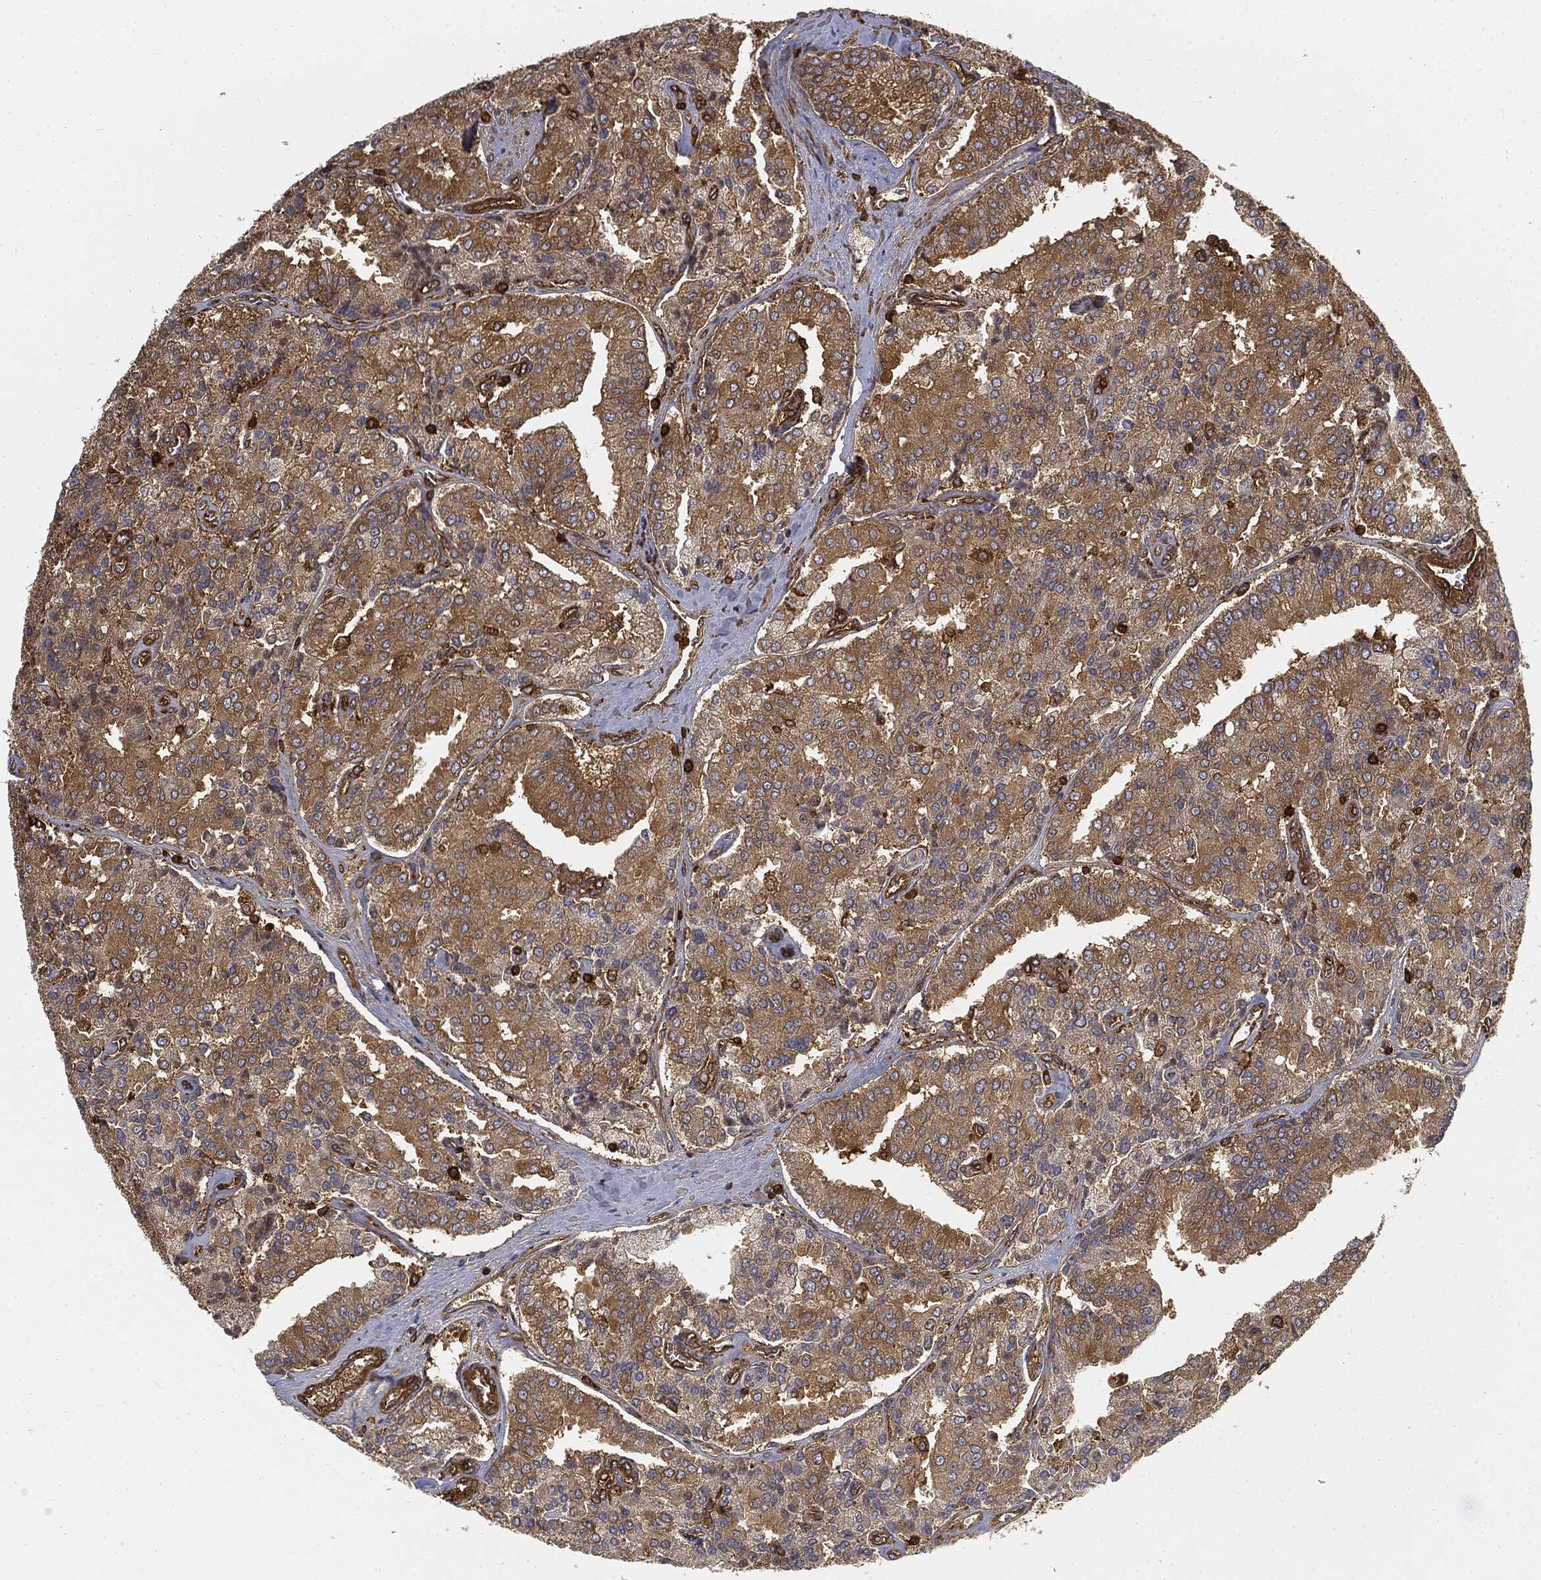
{"staining": {"intensity": "moderate", "quantity": "25%-75%", "location": "cytoplasmic/membranous"}, "tissue": "prostate cancer", "cell_type": "Tumor cells", "image_type": "cancer", "snomed": [{"axis": "morphology", "description": "Adenocarcinoma, NOS"}, {"axis": "topography", "description": "Prostate and seminal vesicle, NOS"}, {"axis": "topography", "description": "Prostate"}], "caption": "Immunohistochemical staining of human prostate cancer (adenocarcinoma) shows medium levels of moderate cytoplasmic/membranous protein expression in about 25%-75% of tumor cells.", "gene": "WDR1", "patient": {"sex": "male", "age": 67}}